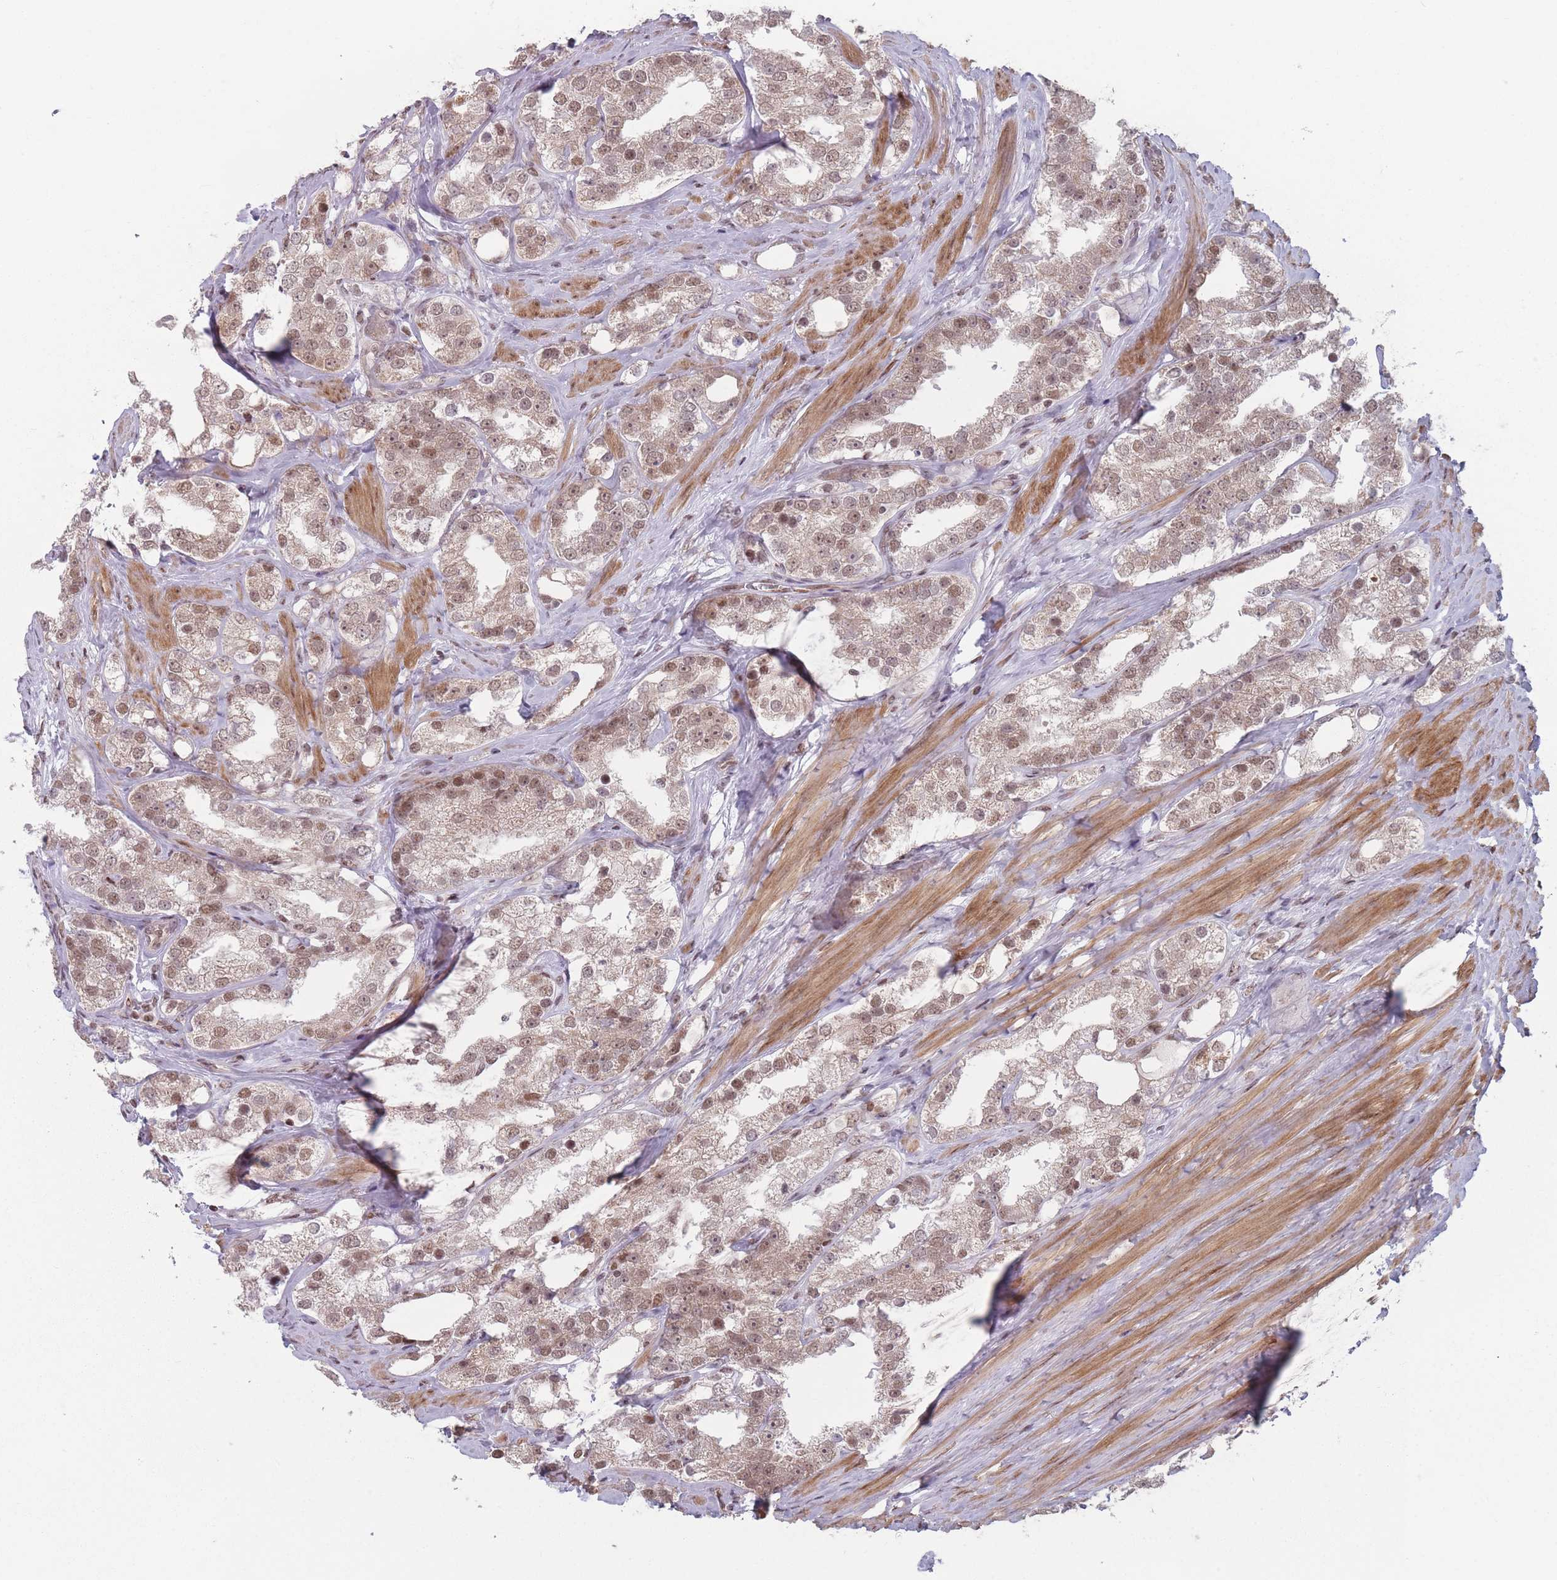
{"staining": {"intensity": "moderate", "quantity": ">75%", "location": "nuclear"}, "tissue": "prostate cancer", "cell_type": "Tumor cells", "image_type": "cancer", "snomed": [{"axis": "morphology", "description": "Adenocarcinoma, NOS"}, {"axis": "topography", "description": "Prostate"}], "caption": "Immunohistochemistry (IHC) of prostate cancer displays medium levels of moderate nuclear positivity in about >75% of tumor cells.", "gene": "SH3BGRL2", "patient": {"sex": "male", "age": 79}}